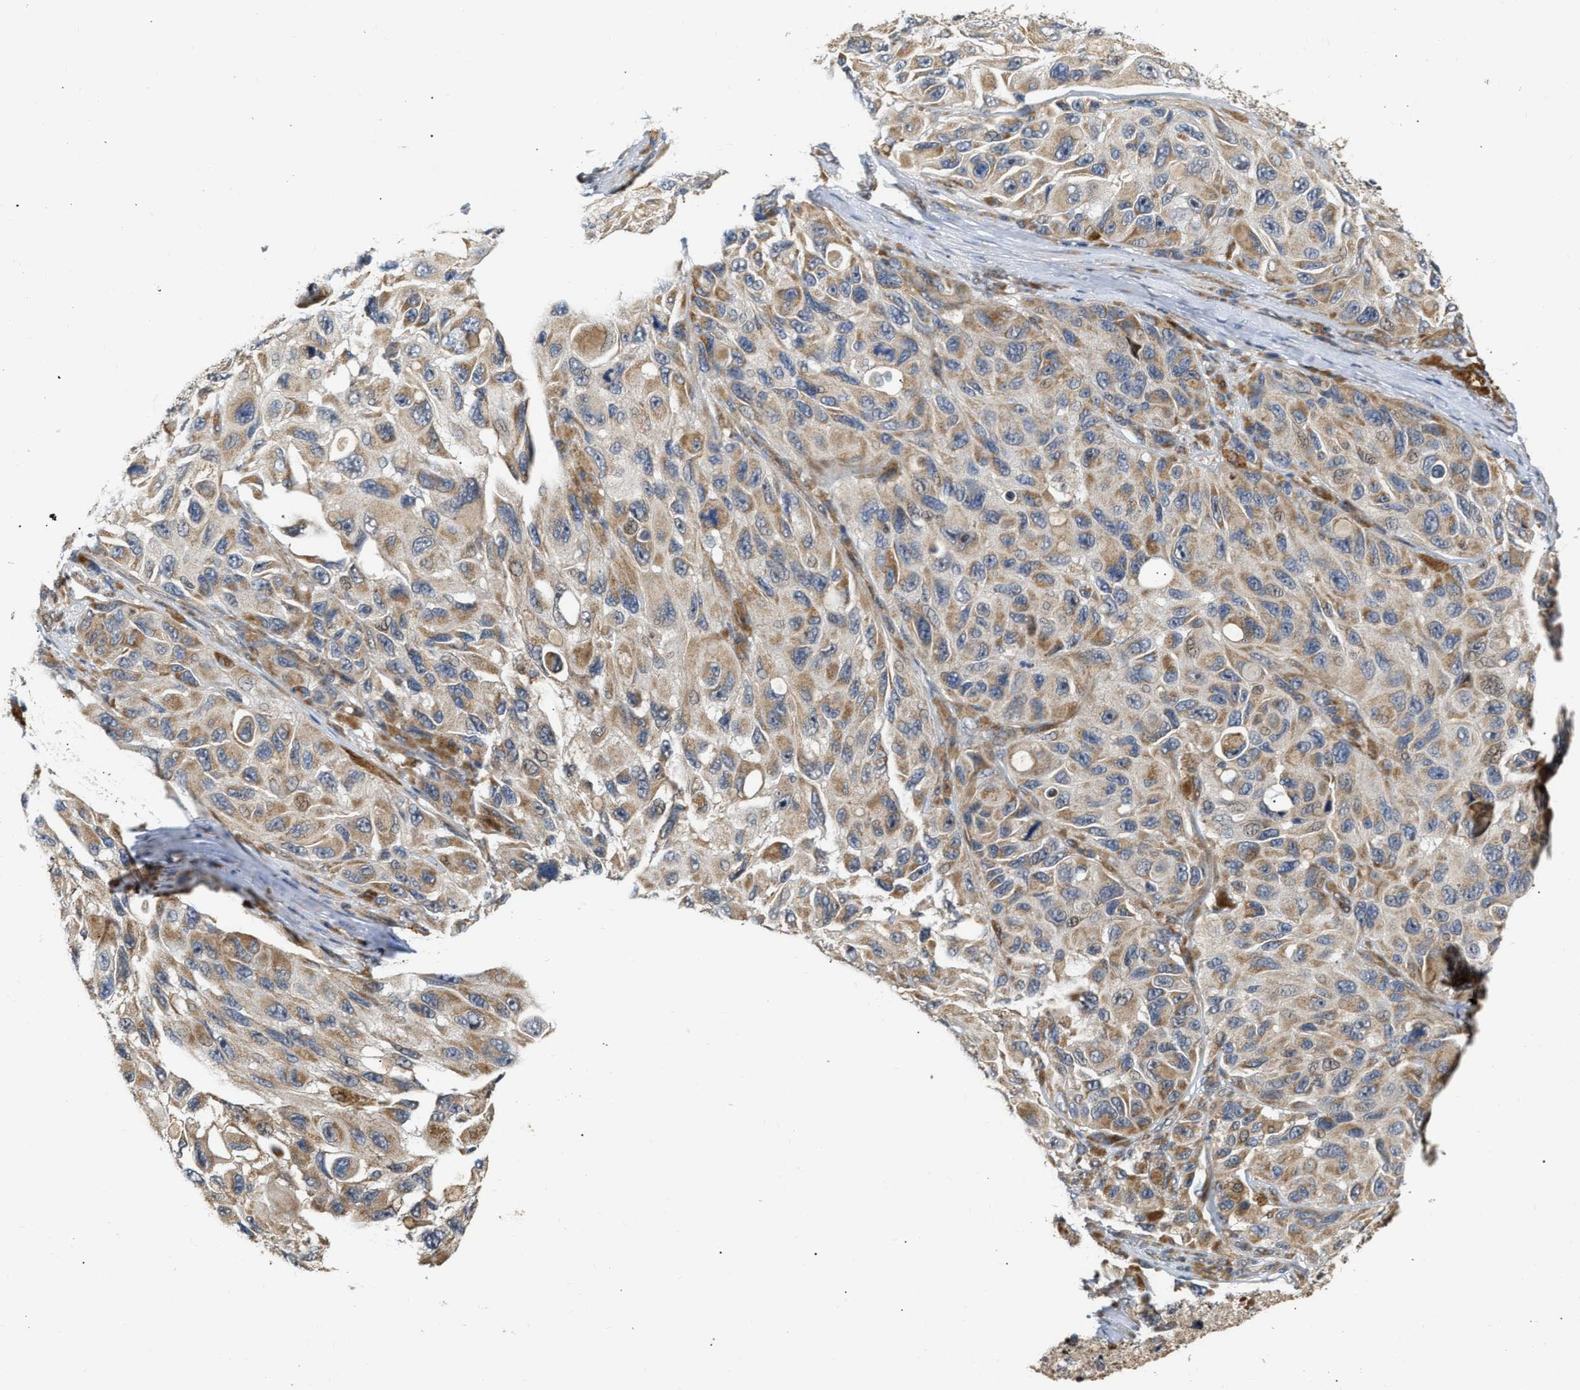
{"staining": {"intensity": "weak", "quantity": ">75%", "location": "cytoplasmic/membranous"}, "tissue": "melanoma", "cell_type": "Tumor cells", "image_type": "cancer", "snomed": [{"axis": "morphology", "description": "Malignant melanoma, NOS"}, {"axis": "topography", "description": "Skin"}], "caption": "Protein staining of malignant melanoma tissue shows weak cytoplasmic/membranous positivity in approximately >75% of tumor cells.", "gene": "DEPTOR", "patient": {"sex": "female", "age": 73}}